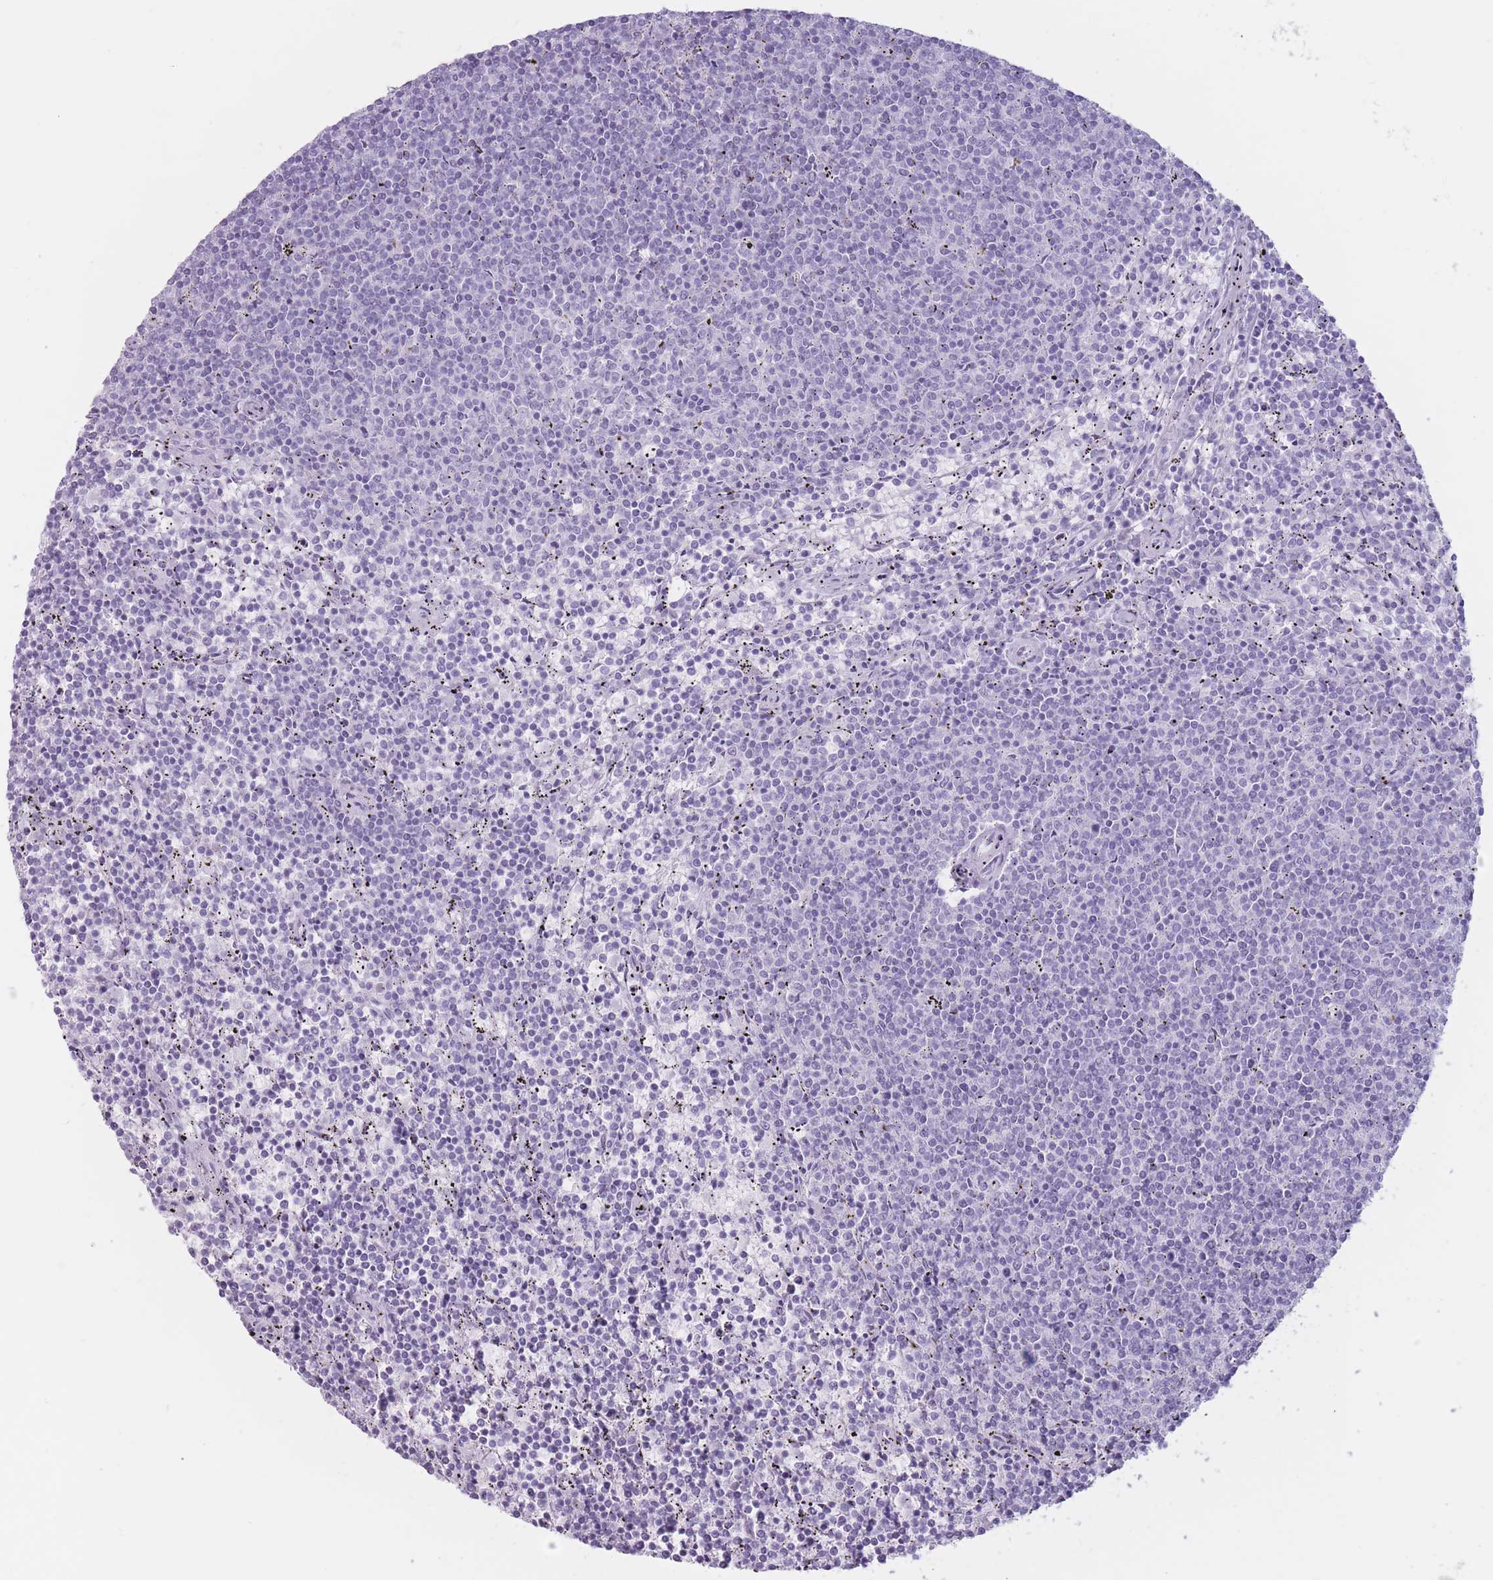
{"staining": {"intensity": "negative", "quantity": "none", "location": "none"}, "tissue": "lymphoma", "cell_type": "Tumor cells", "image_type": "cancer", "snomed": [{"axis": "morphology", "description": "Malignant lymphoma, non-Hodgkin's type, Low grade"}, {"axis": "topography", "description": "Spleen"}], "caption": "A high-resolution photomicrograph shows immunohistochemistry staining of lymphoma, which exhibits no significant positivity in tumor cells.", "gene": "PNMA3", "patient": {"sex": "female", "age": 50}}